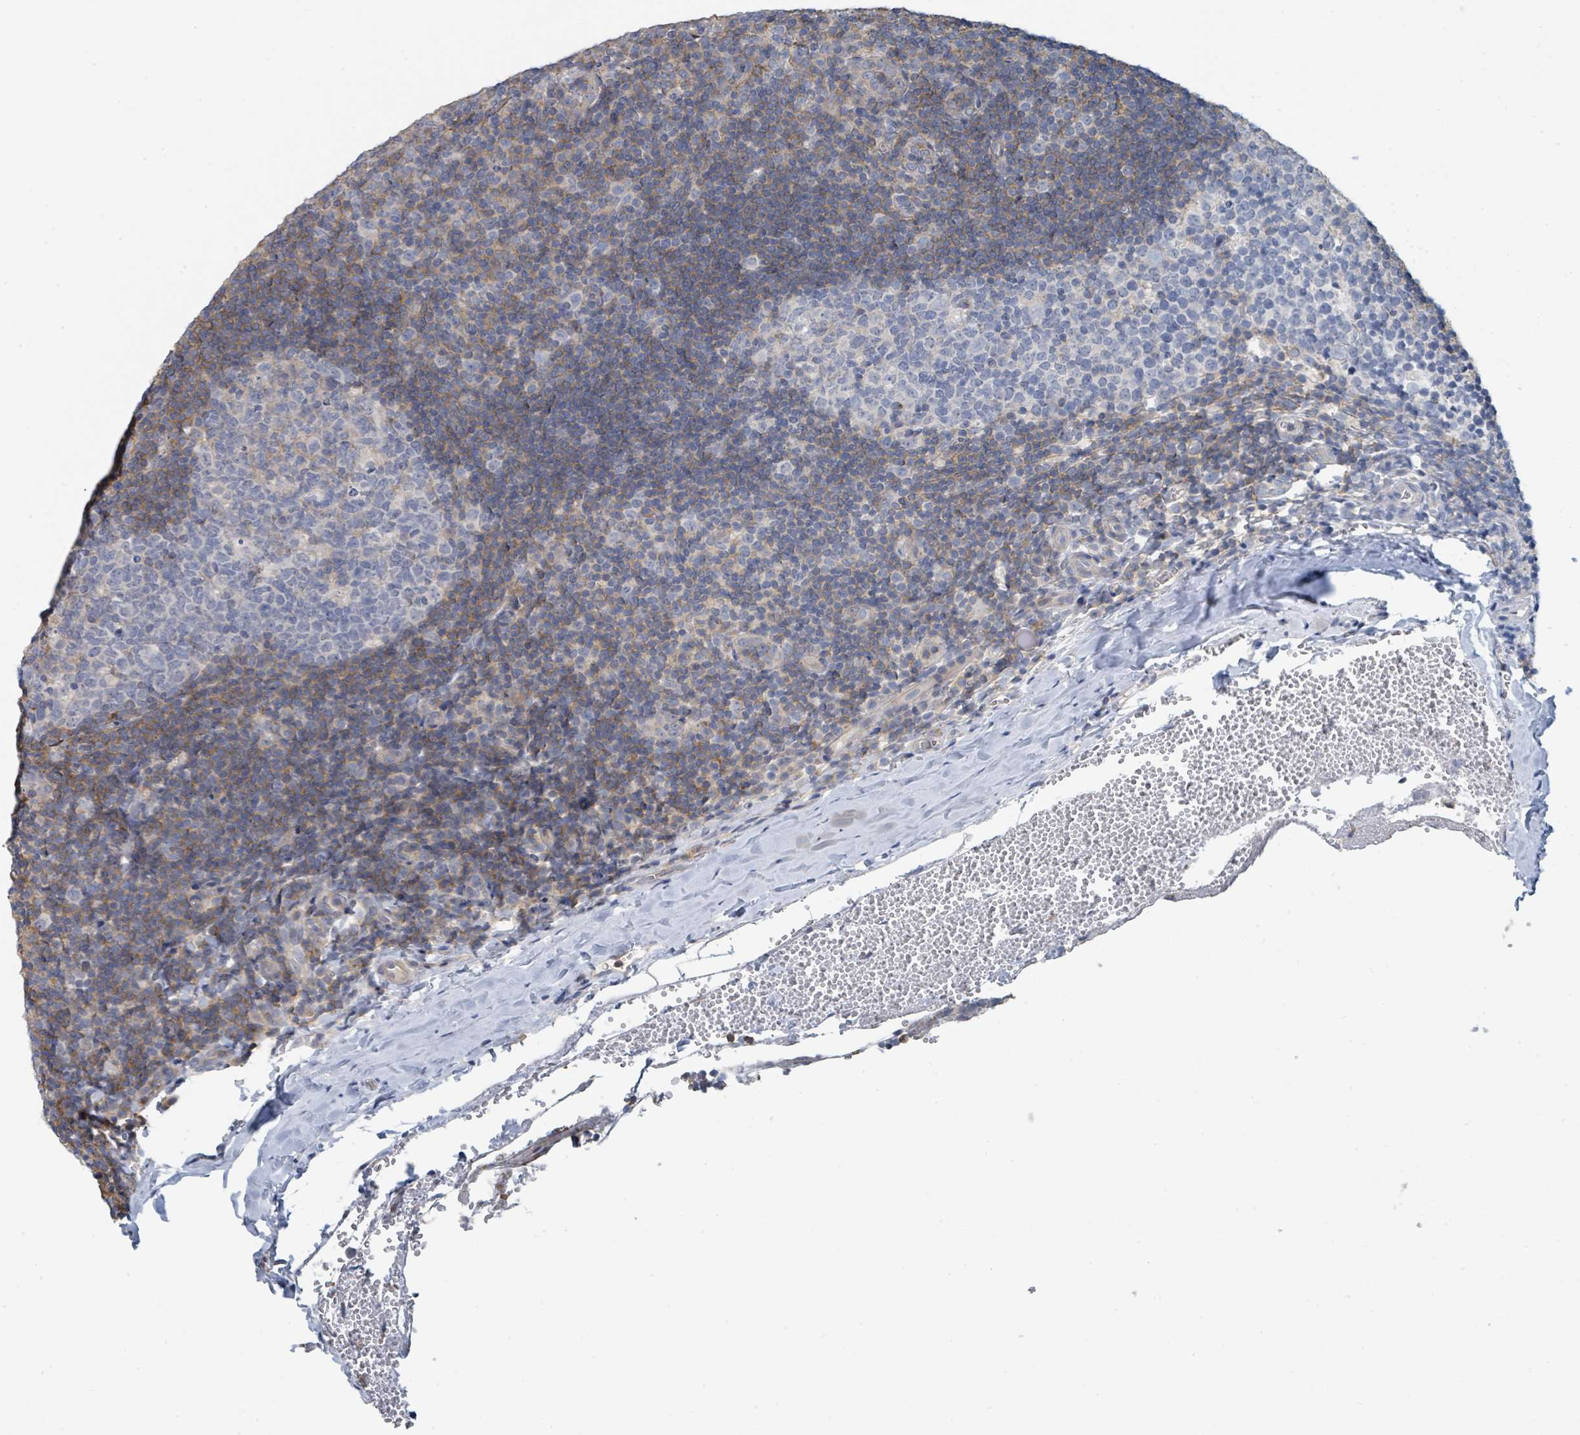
{"staining": {"intensity": "negative", "quantity": "none", "location": "none"}, "tissue": "tonsil", "cell_type": "Germinal center cells", "image_type": "normal", "snomed": [{"axis": "morphology", "description": "Normal tissue, NOS"}, {"axis": "topography", "description": "Tonsil"}], "caption": "A high-resolution histopathology image shows immunohistochemistry staining of normal tonsil, which demonstrates no significant positivity in germinal center cells.", "gene": "LRRC42", "patient": {"sex": "male", "age": 17}}